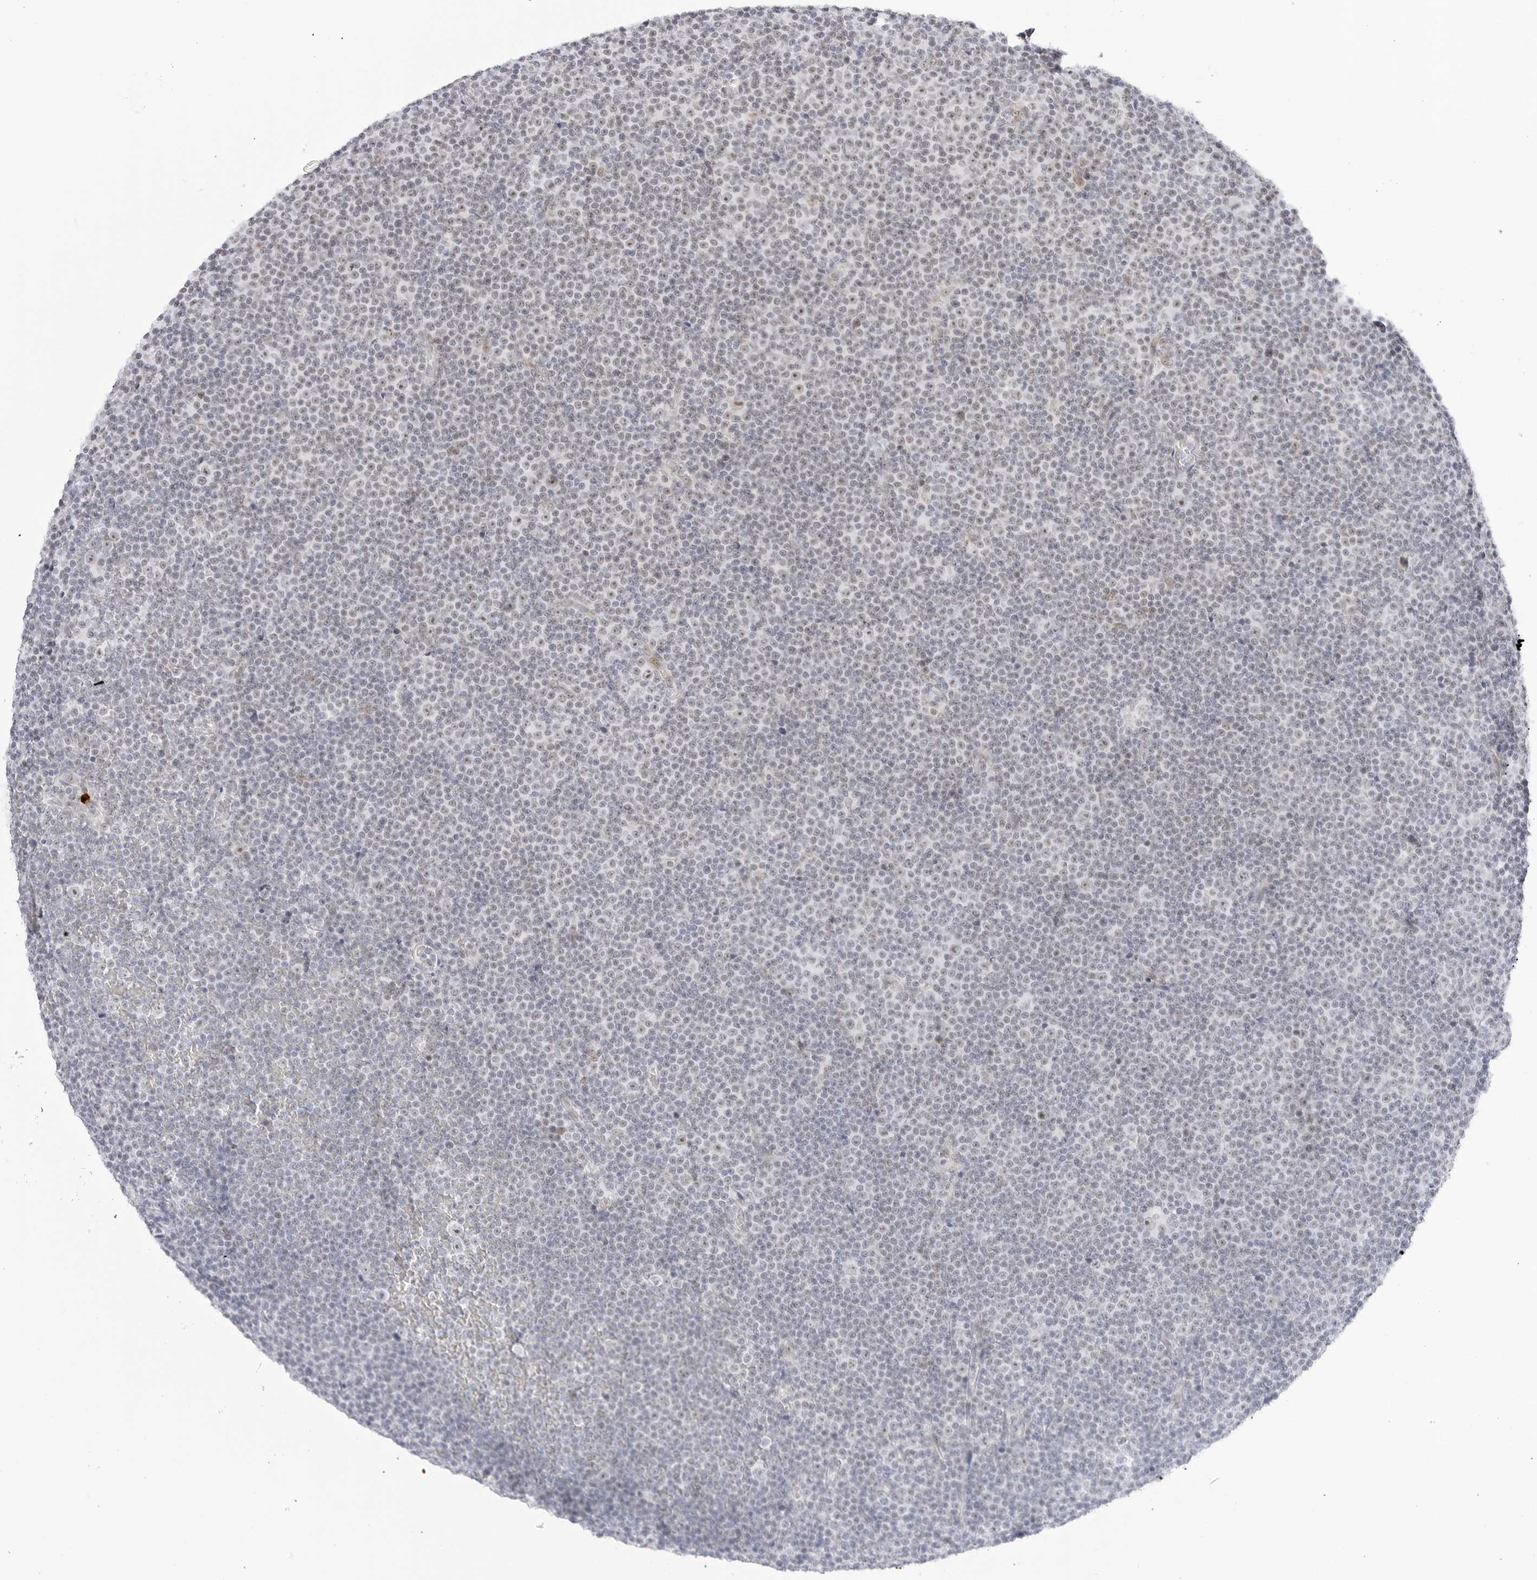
{"staining": {"intensity": "weak", "quantity": "<25%", "location": "nuclear"}, "tissue": "lymphoma", "cell_type": "Tumor cells", "image_type": "cancer", "snomed": [{"axis": "morphology", "description": "Malignant lymphoma, non-Hodgkin's type, Low grade"}, {"axis": "topography", "description": "Lymph node"}], "caption": "An immunohistochemistry (IHC) micrograph of lymphoma is shown. There is no staining in tumor cells of lymphoma.", "gene": "HIPK3", "patient": {"sex": "female", "age": 67}}